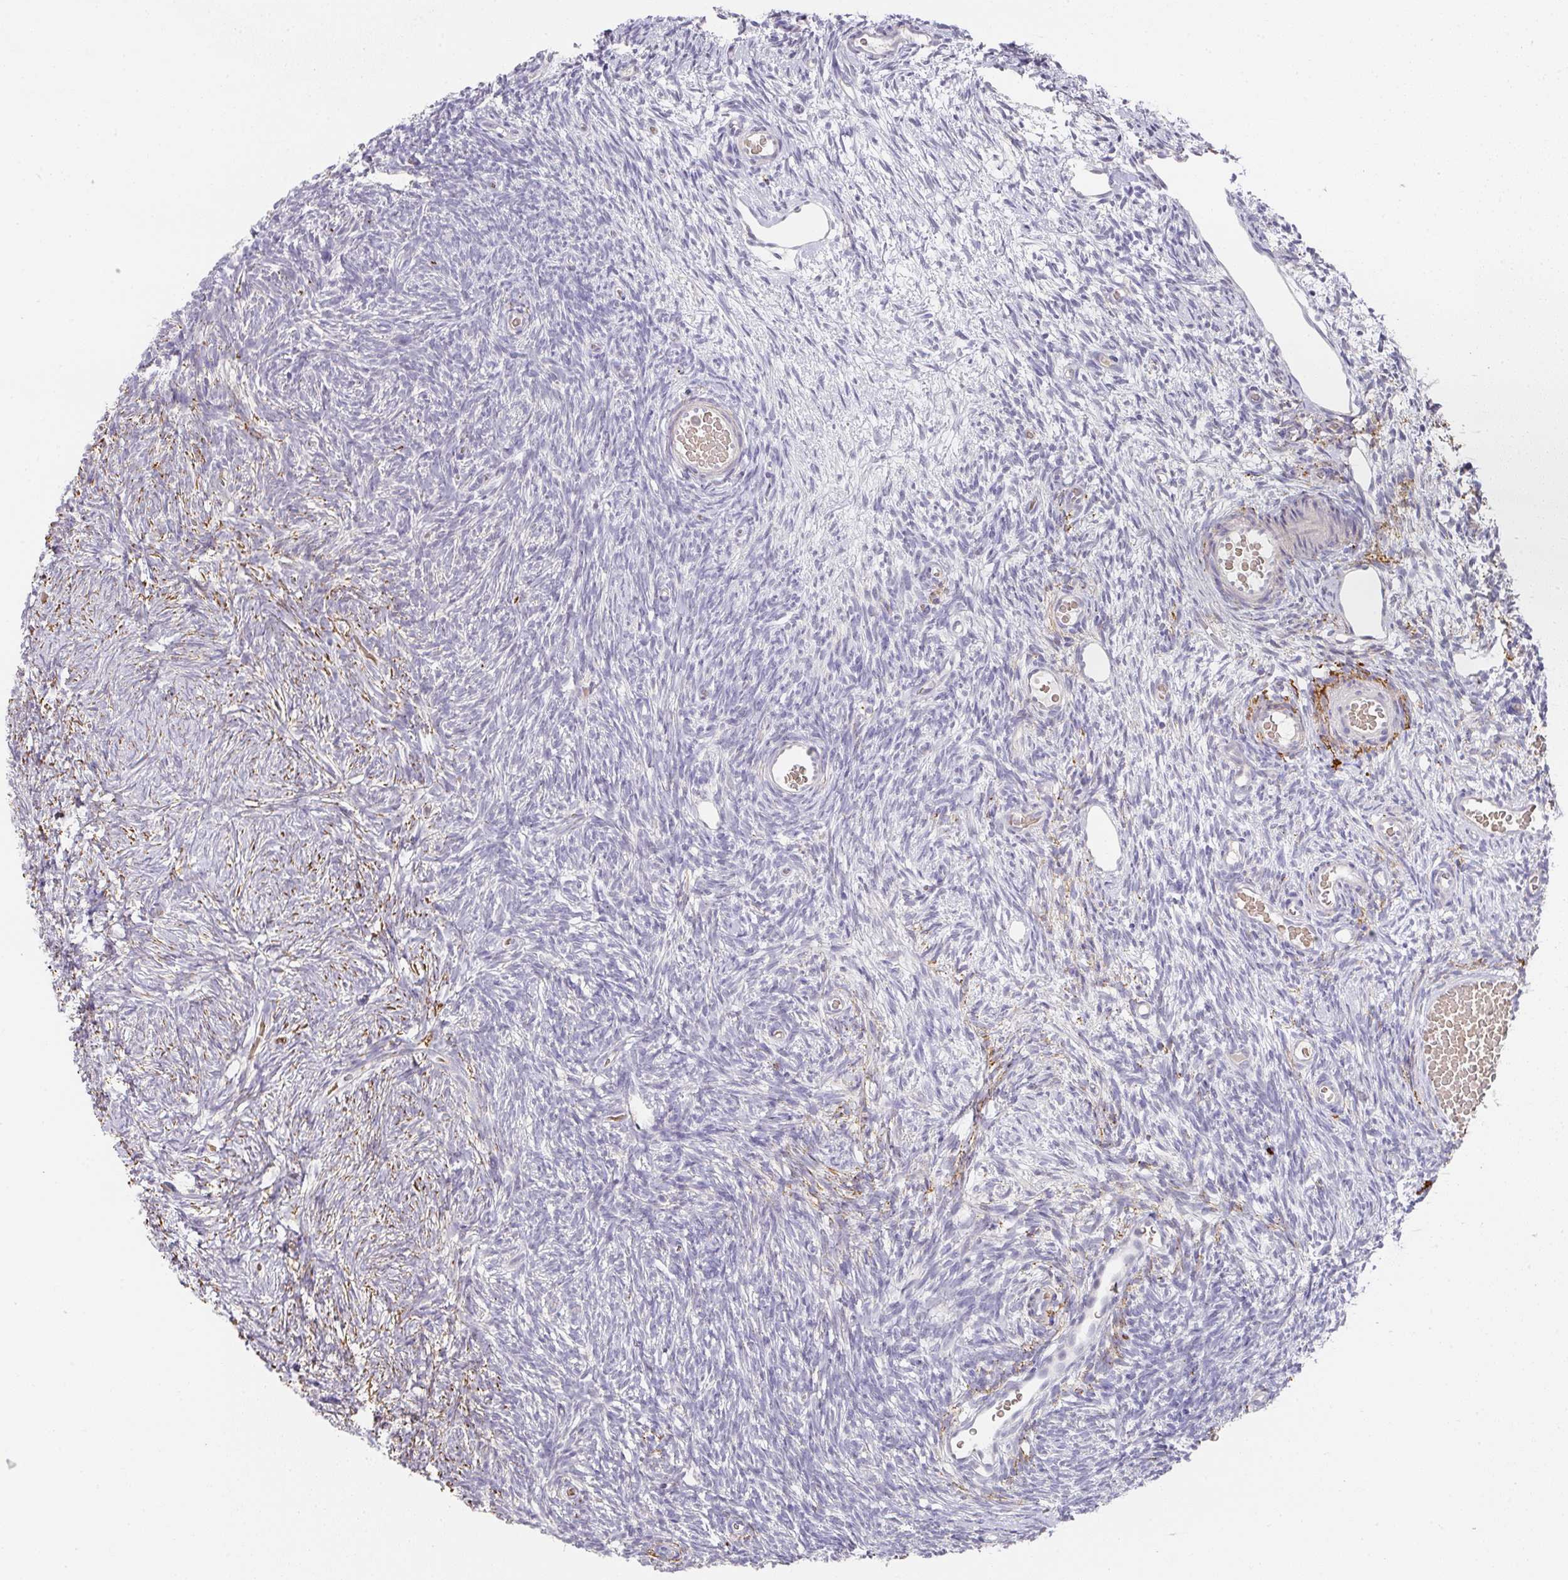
{"staining": {"intensity": "negative", "quantity": "none", "location": "none"}, "tissue": "ovary", "cell_type": "Follicle cells", "image_type": "normal", "snomed": [{"axis": "morphology", "description": "Normal tissue, NOS"}, {"axis": "topography", "description": "Ovary"}], "caption": "DAB (3,3'-diaminobenzidine) immunohistochemical staining of normal ovary shows no significant staining in follicle cells. Brightfield microscopy of IHC stained with DAB (3,3'-diaminobenzidine) (brown) and hematoxylin (blue), captured at high magnification.", "gene": "FOXN4", "patient": {"sex": "female", "age": 39}}